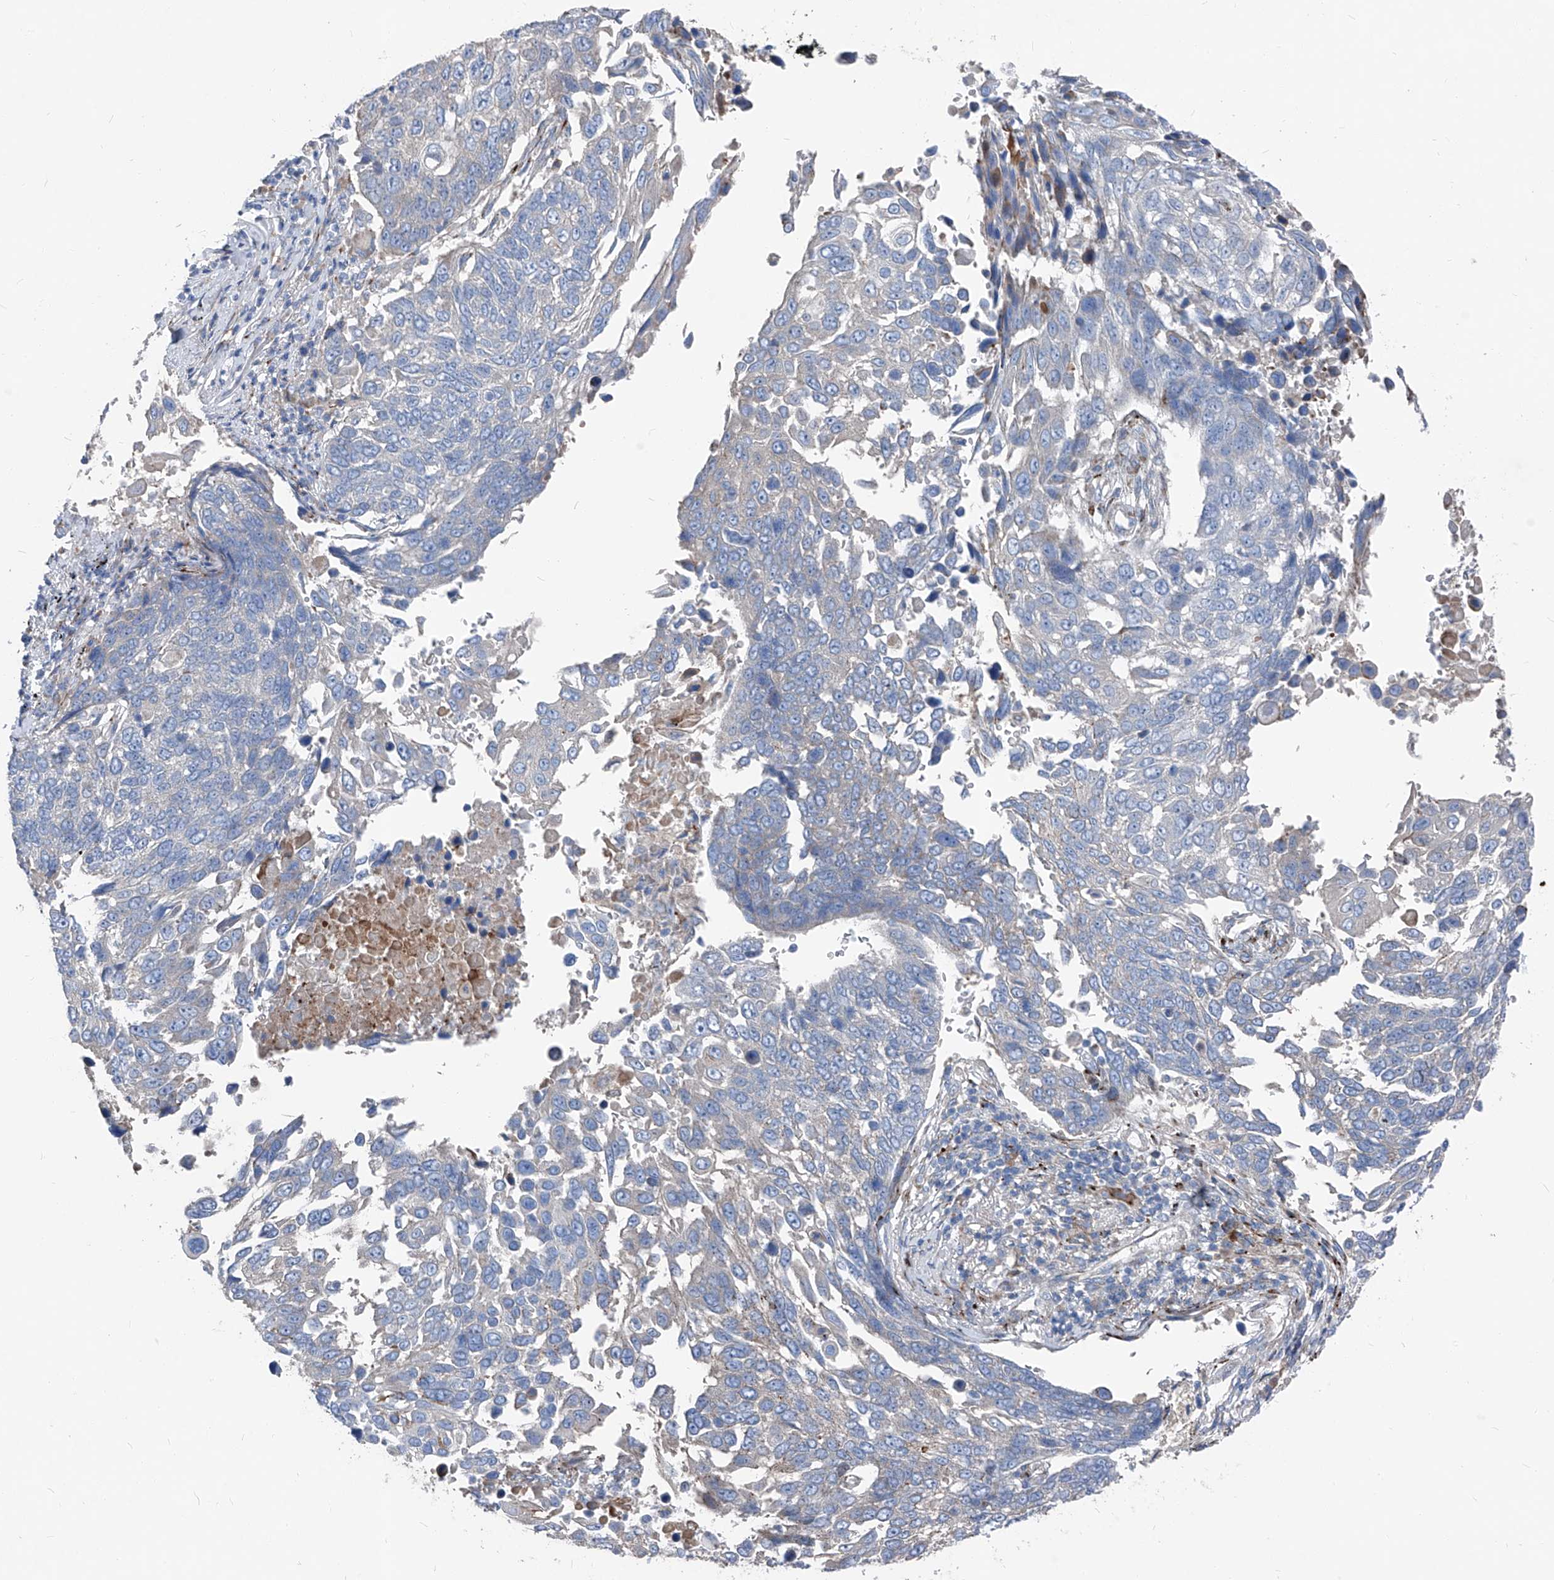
{"staining": {"intensity": "negative", "quantity": "none", "location": "none"}, "tissue": "lung cancer", "cell_type": "Tumor cells", "image_type": "cancer", "snomed": [{"axis": "morphology", "description": "Squamous cell carcinoma, NOS"}, {"axis": "topography", "description": "Lung"}], "caption": "Human lung cancer (squamous cell carcinoma) stained for a protein using IHC displays no expression in tumor cells.", "gene": "IFI27", "patient": {"sex": "male", "age": 66}}